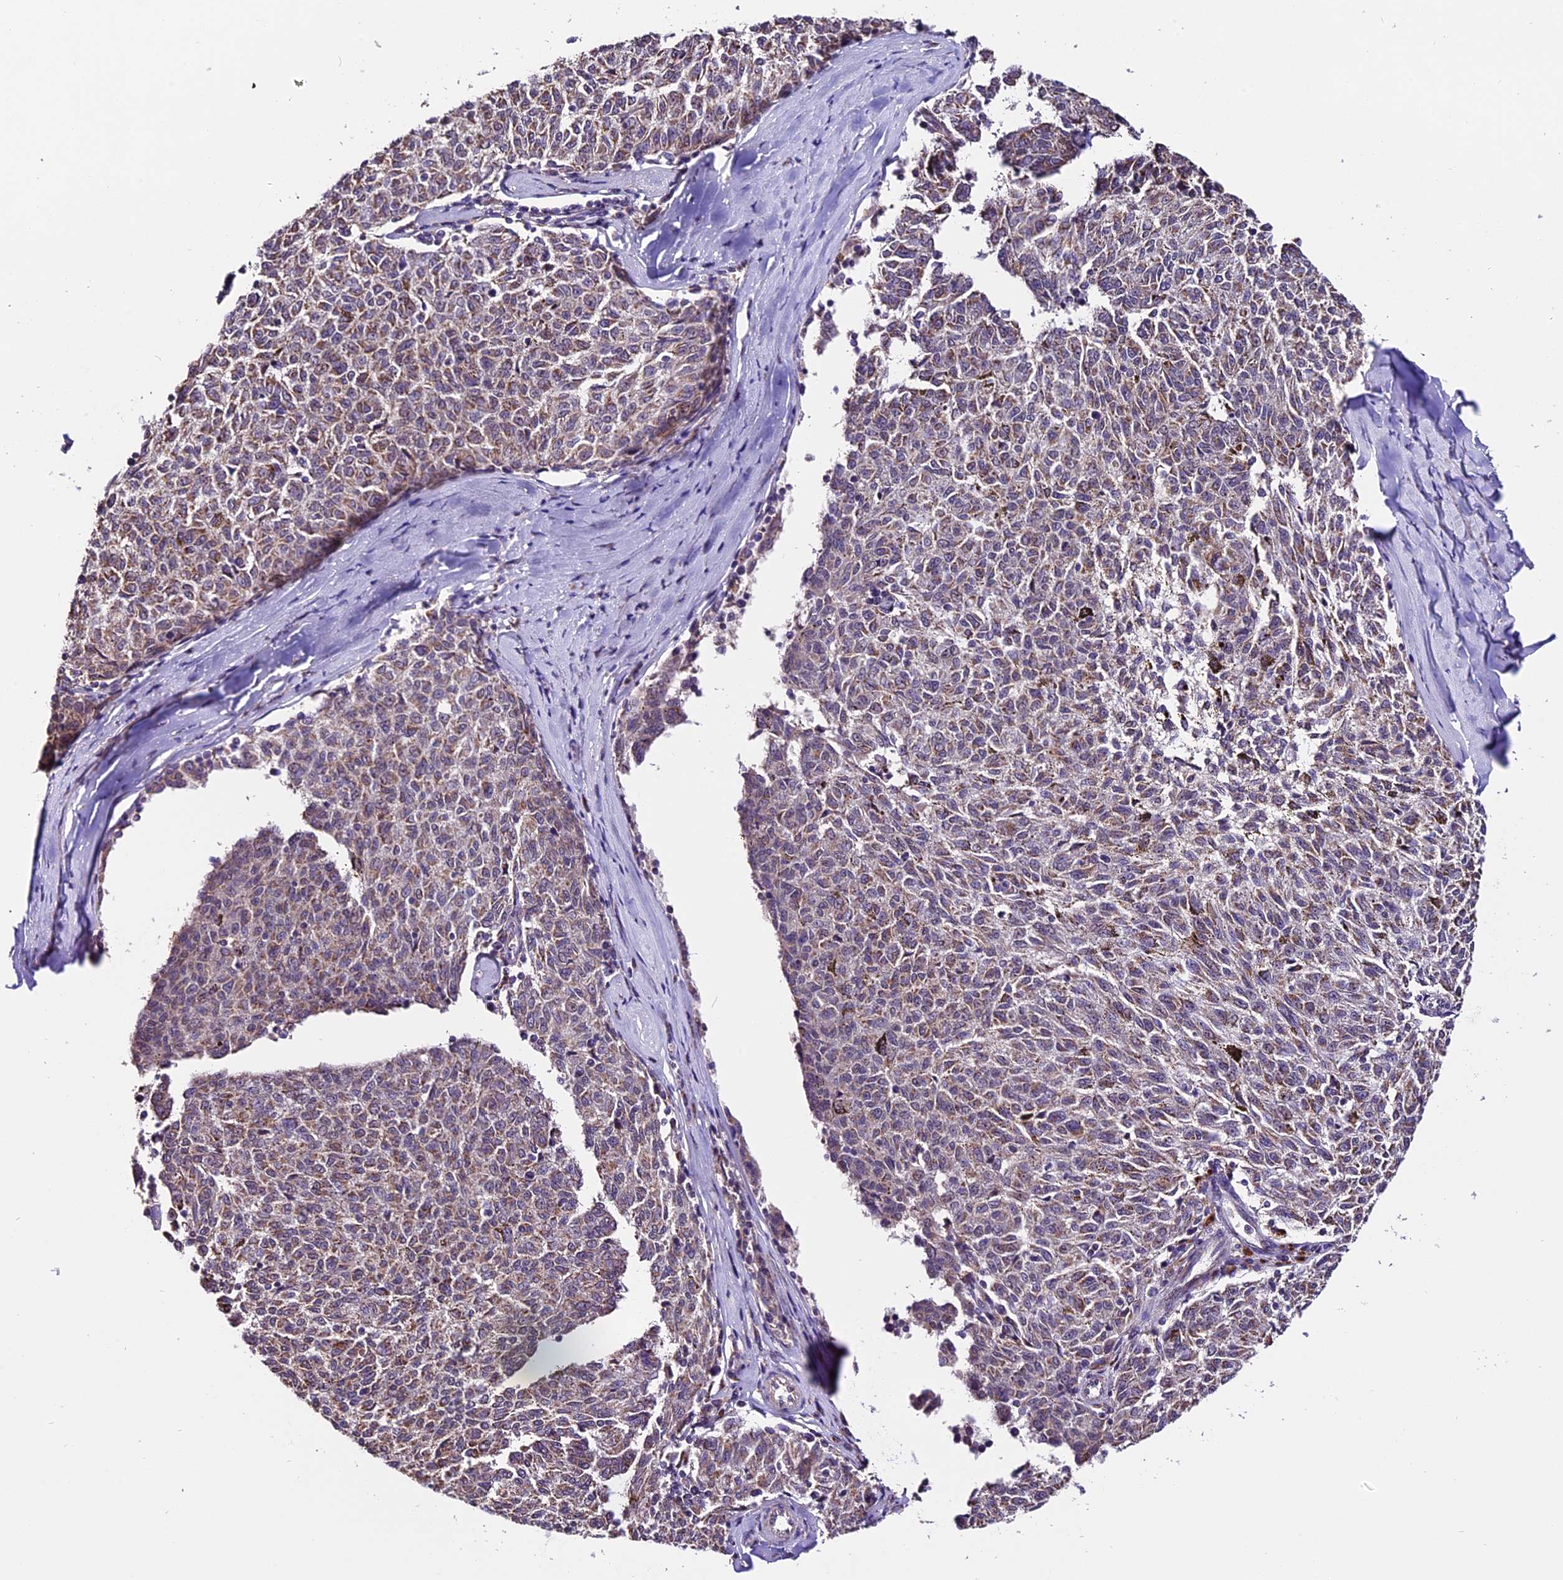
{"staining": {"intensity": "moderate", "quantity": "<25%", "location": "cytoplasmic/membranous"}, "tissue": "melanoma", "cell_type": "Tumor cells", "image_type": "cancer", "snomed": [{"axis": "morphology", "description": "Malignant melanoma, NOS"}, {"axis": "topography", "description": "Skin"}], "caption": "Malignant melanoma tissue displays moderate cytoplasmic/membranous positivity in approximately <25% of tumor cells, visualized by immunohistochemistry.", "gene": "DDX28", "patient": {"sex": "female", "age": 72}}